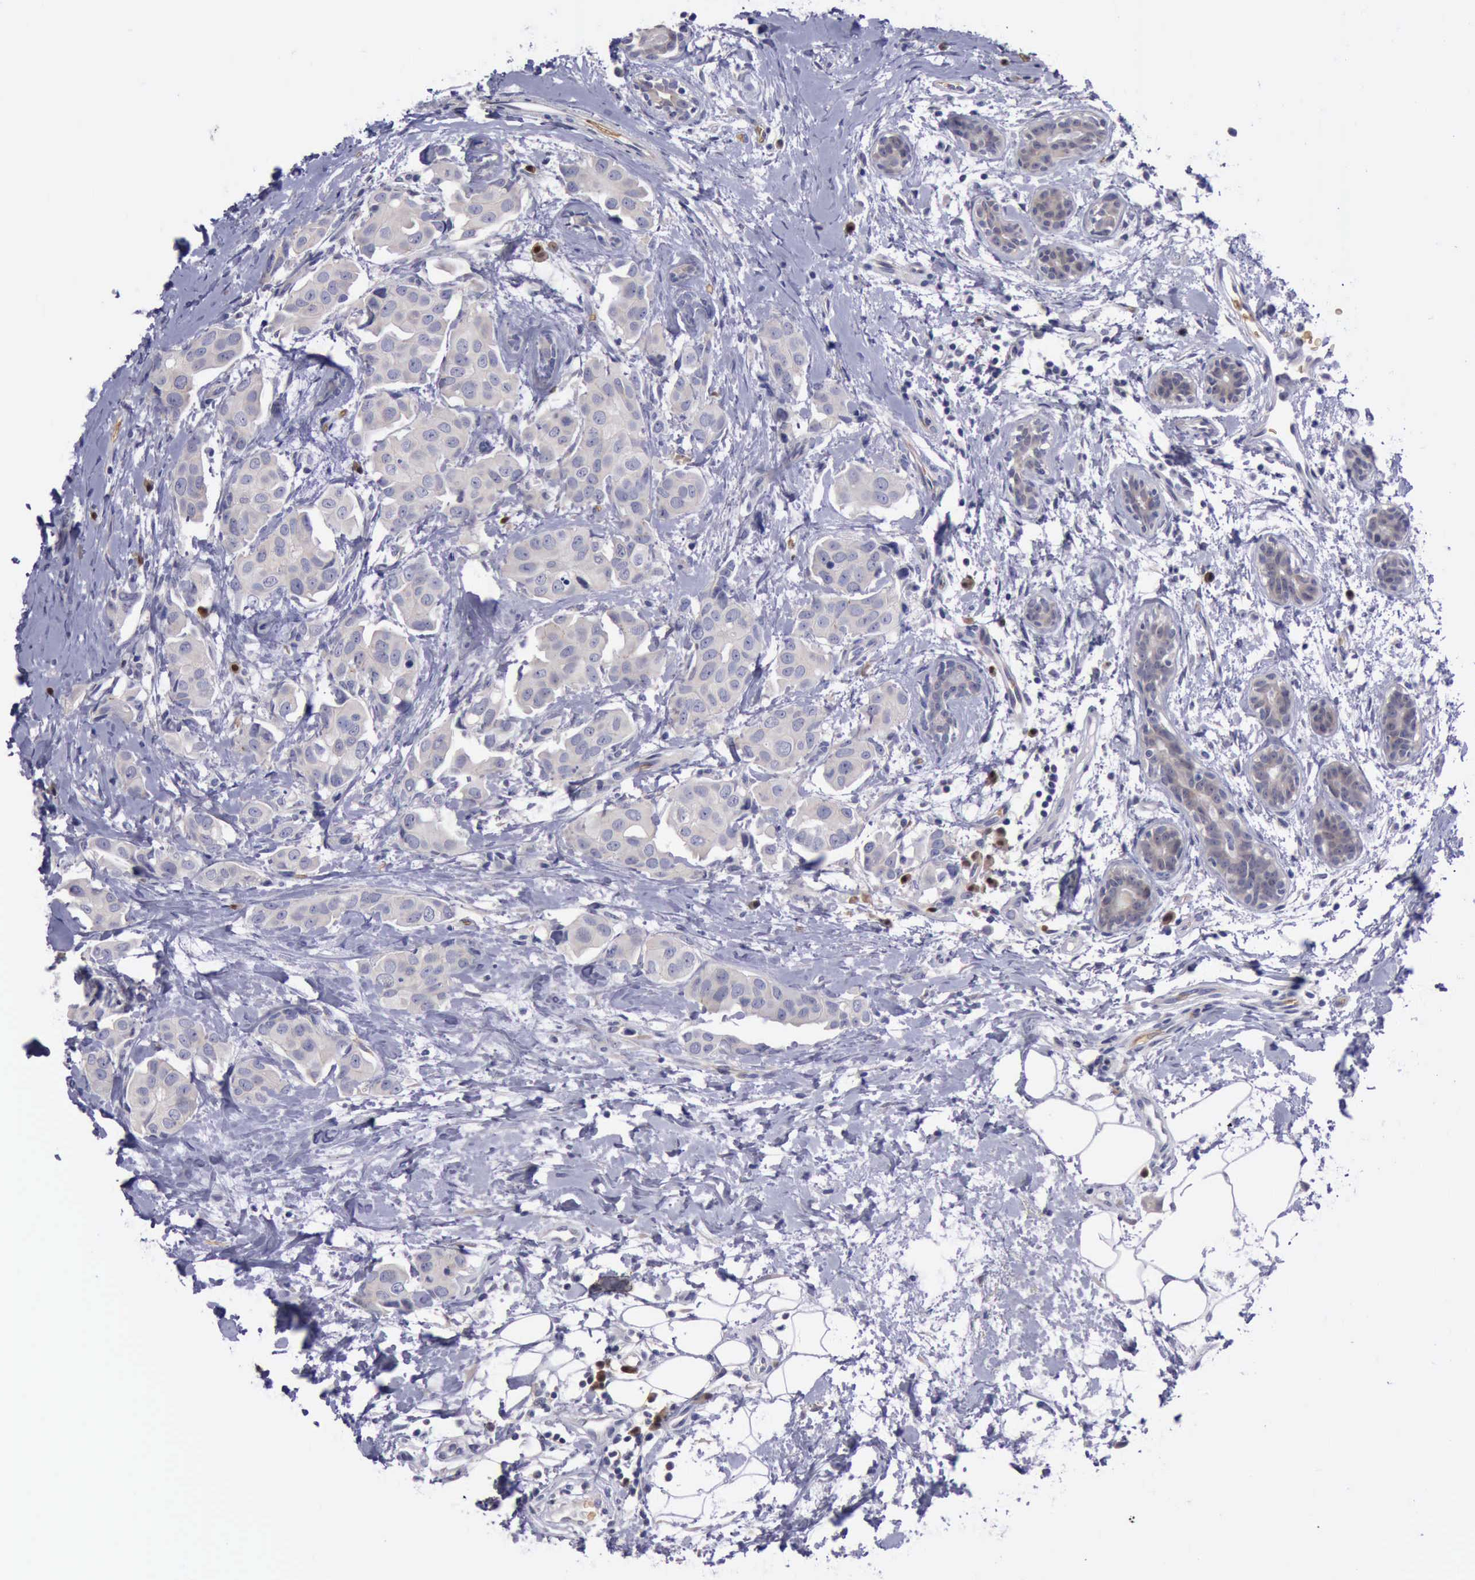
{"staining": {"intensity": "weak", "quantity": ">75%", "location": "cytoplasmic/membranous"}, "tissue": "breast cancer", "cell_type": "Tumor cells", "image_type": "cancer", "snomed": [{"axis": "morphology", "description": "Duct carcinoma"}, {"axis": "topography", "description": "Breast"}], "caption": "Immunohistochemistry staining of breast invasive ductal carcinoma, which shows low levels of weak cytoplasmic/membranous staining in about >75% of tumor cells indicating weak cytoplasmic/membranous protein expression. The staining was performed using DAB (brown) for protein detection and nuclei were counterstained in hematoxylin (blue).", "gene": "CEP128", "patient": {"sex": "female", "age": 40}}